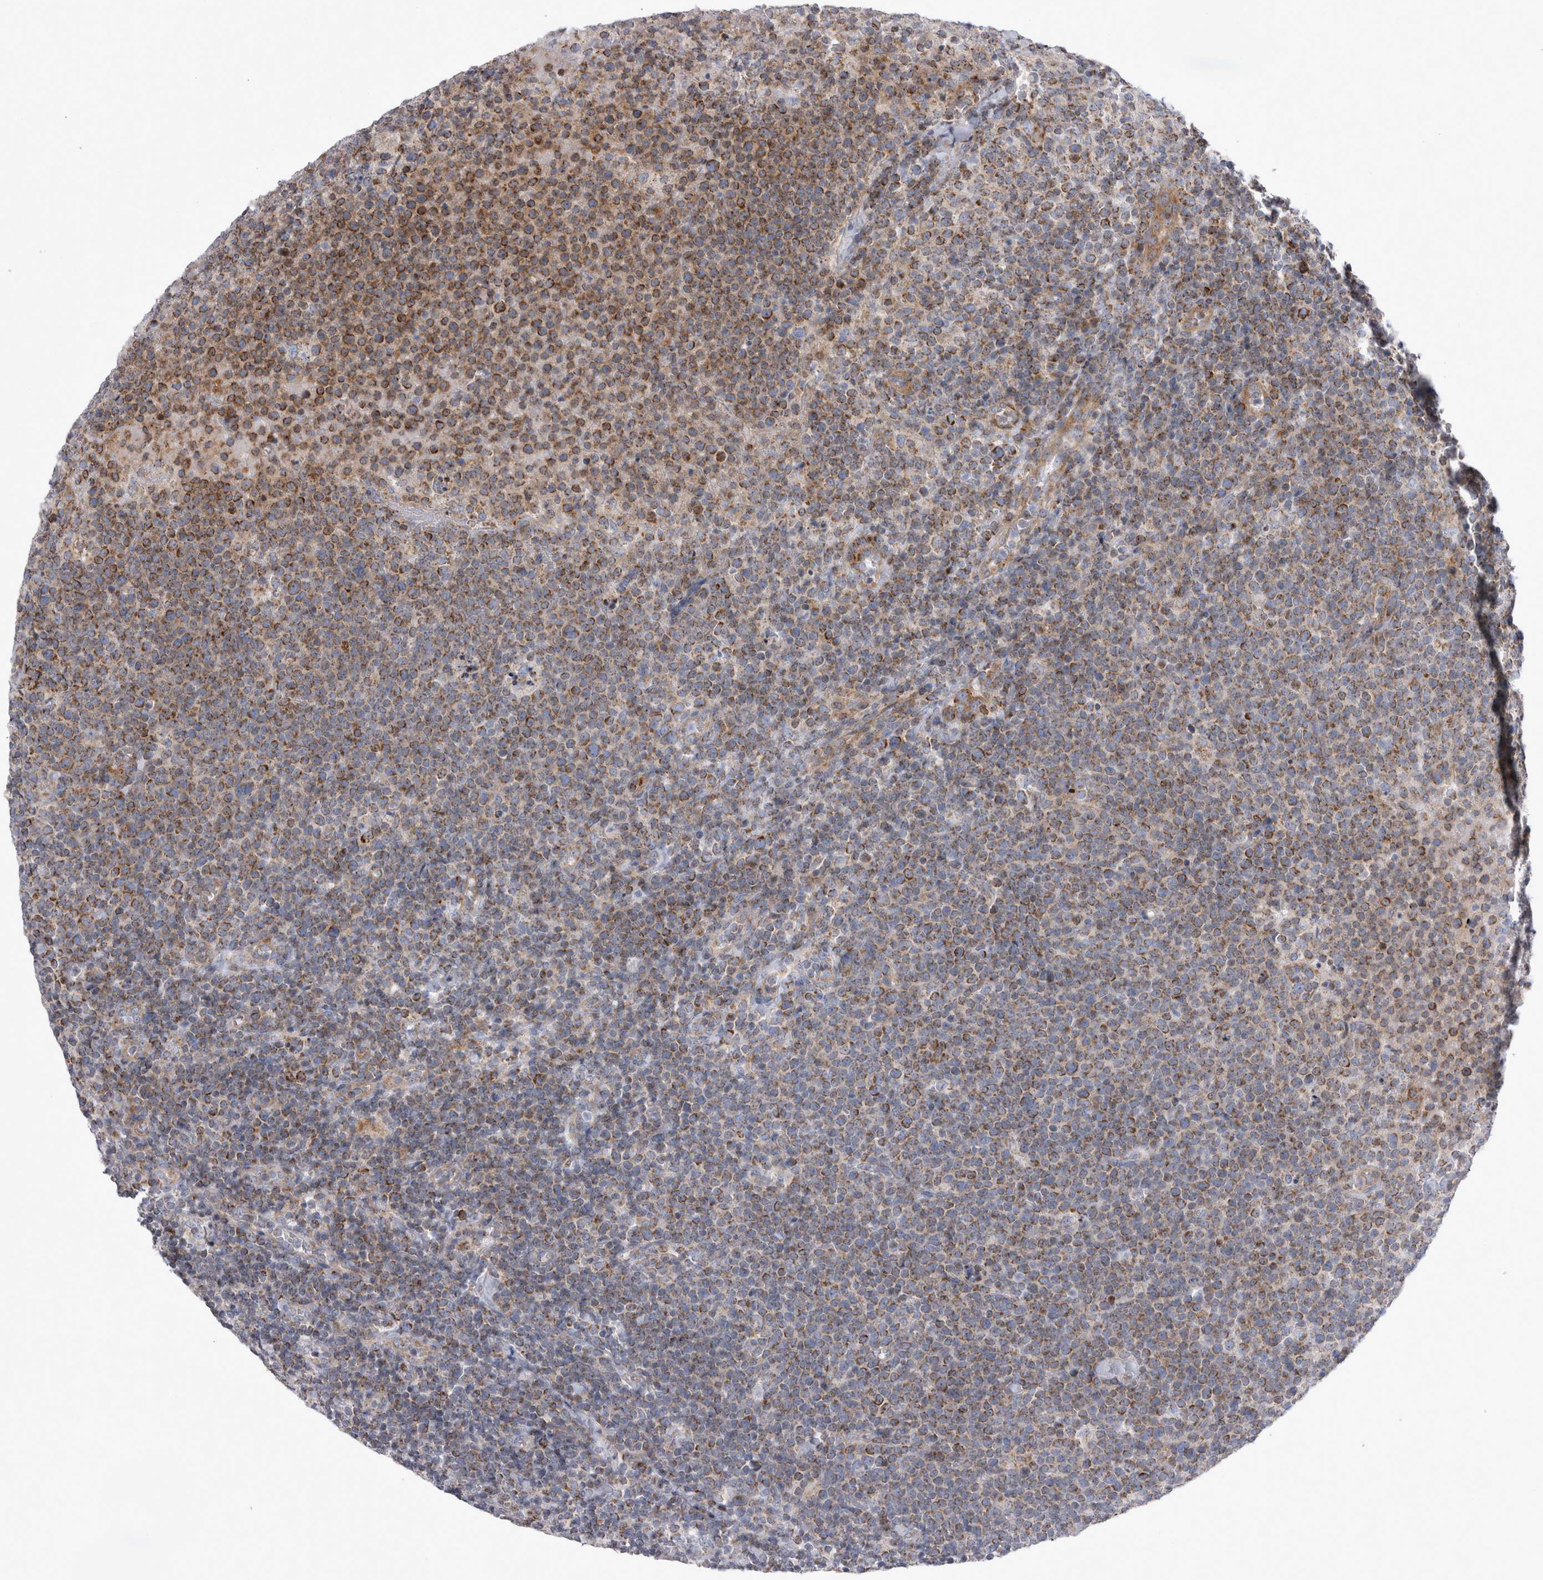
{"staining": {"intensity": "moderate", "quantity": ">75%", "location": "cytoplasmic/membranous"}, "tissue": "lymphoma", "cell_type": "Tumor cells", "image_type": "cancer", "snomed": [{"axis": "morphology", "description": "Malignant lymphoma, non-Hodgkin's type, High grade"}, {"axis": "topography", "description": "Lymph node"}], "caption": "Tumor cells display medium levels of moderate cytoplasmic/membranous staining in approximately >75% of cells in human high-grade malignant lymphoma, non-Hodgkin's type.", "gene": "TSPOAP1", "patient": {"sex": "male", "age": 61}}